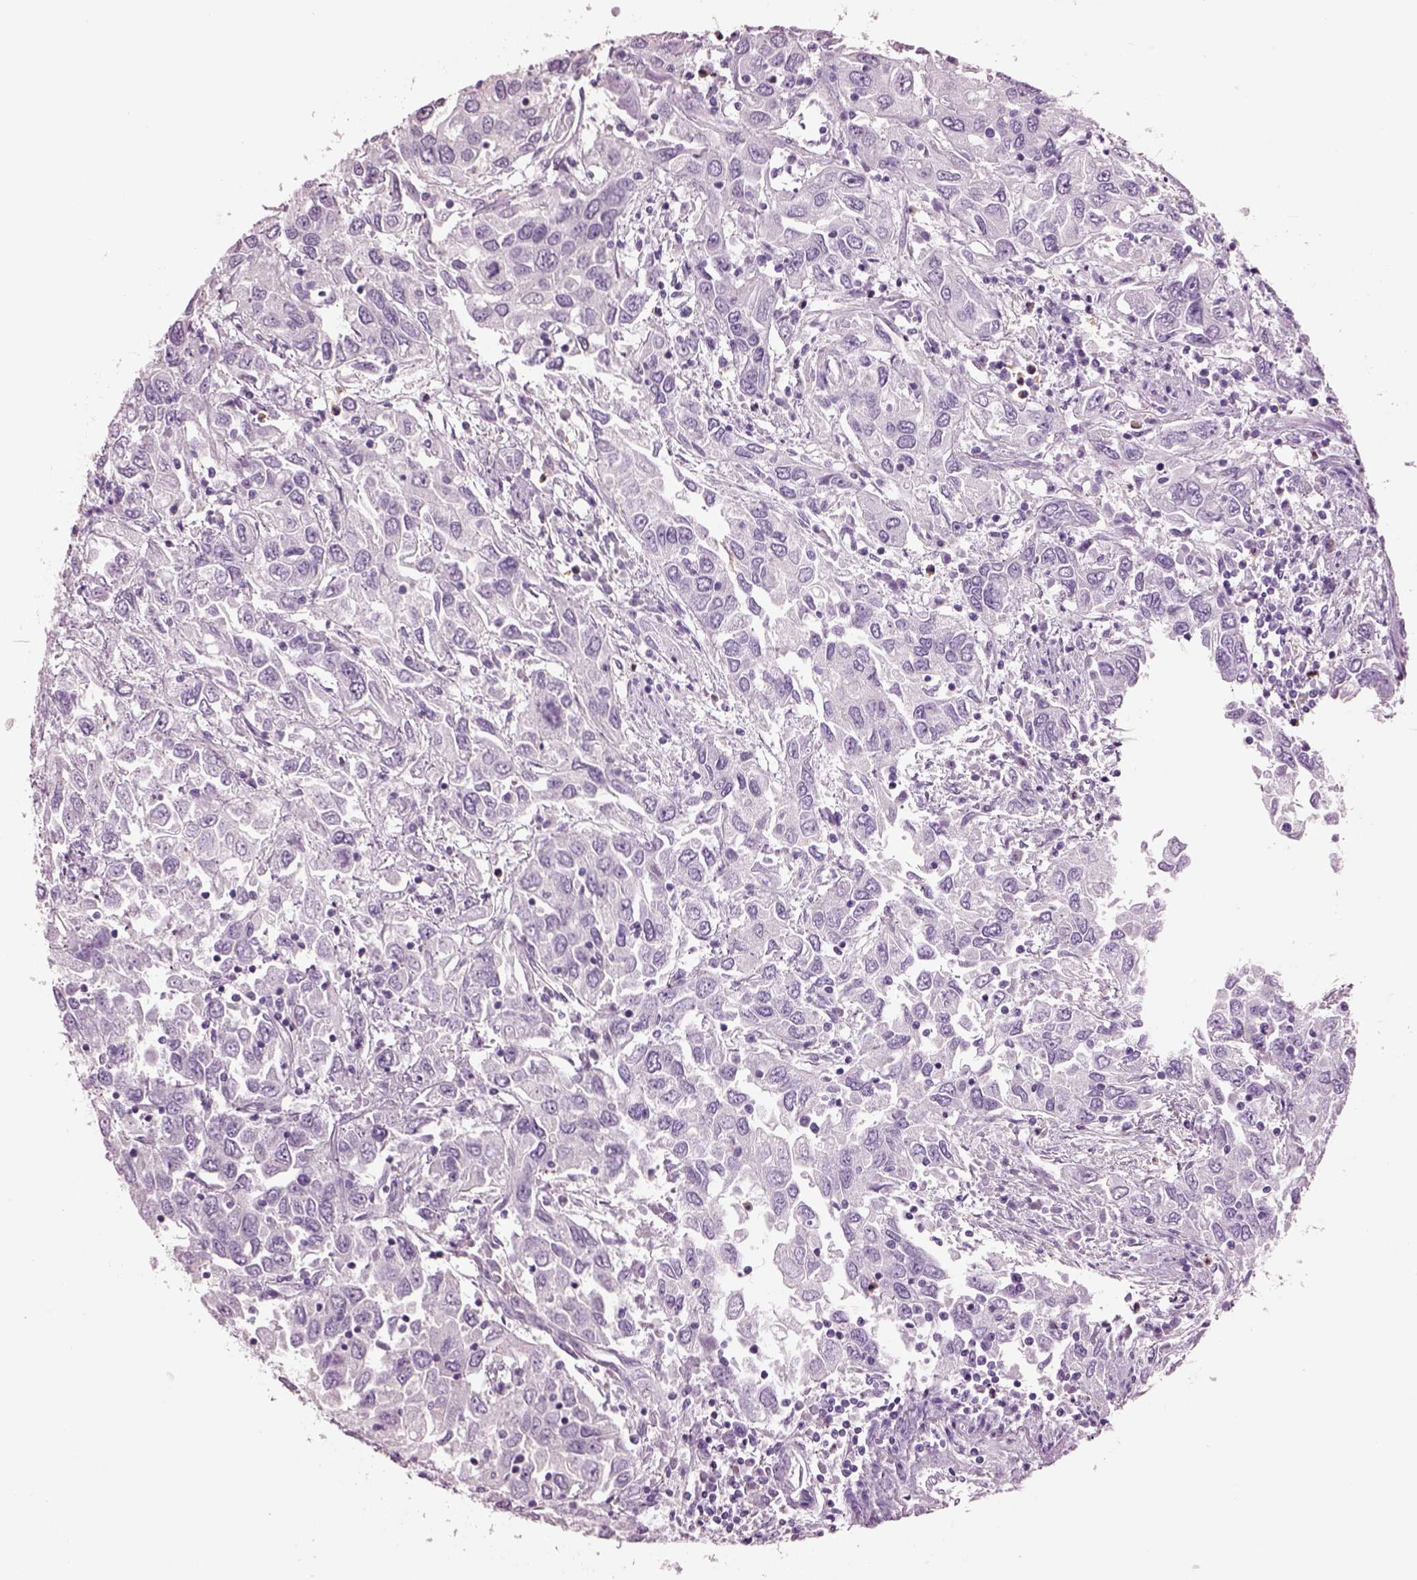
{"staining": {"intensity": "negative", "quantity": "none", "location": "none"}, "tissue": "urothelial cancer", "cell_type": "Tumor cells", "image_type": "cancer", "snomed": [{"axis": "morphology", "description": "Urothelial carcinoma, High grade"}, {"axis": "topography", "description": "Urinary bladder"}], "caption": "There is no significant expression in tumor cells of high-grade urothelial carcinoma. The staining is performed using DAB brown chromogen with nuclei counter-stained in using hematoxylin.", "gene": "ACOD1", "patient": {"sex": "male", "age": 76}}